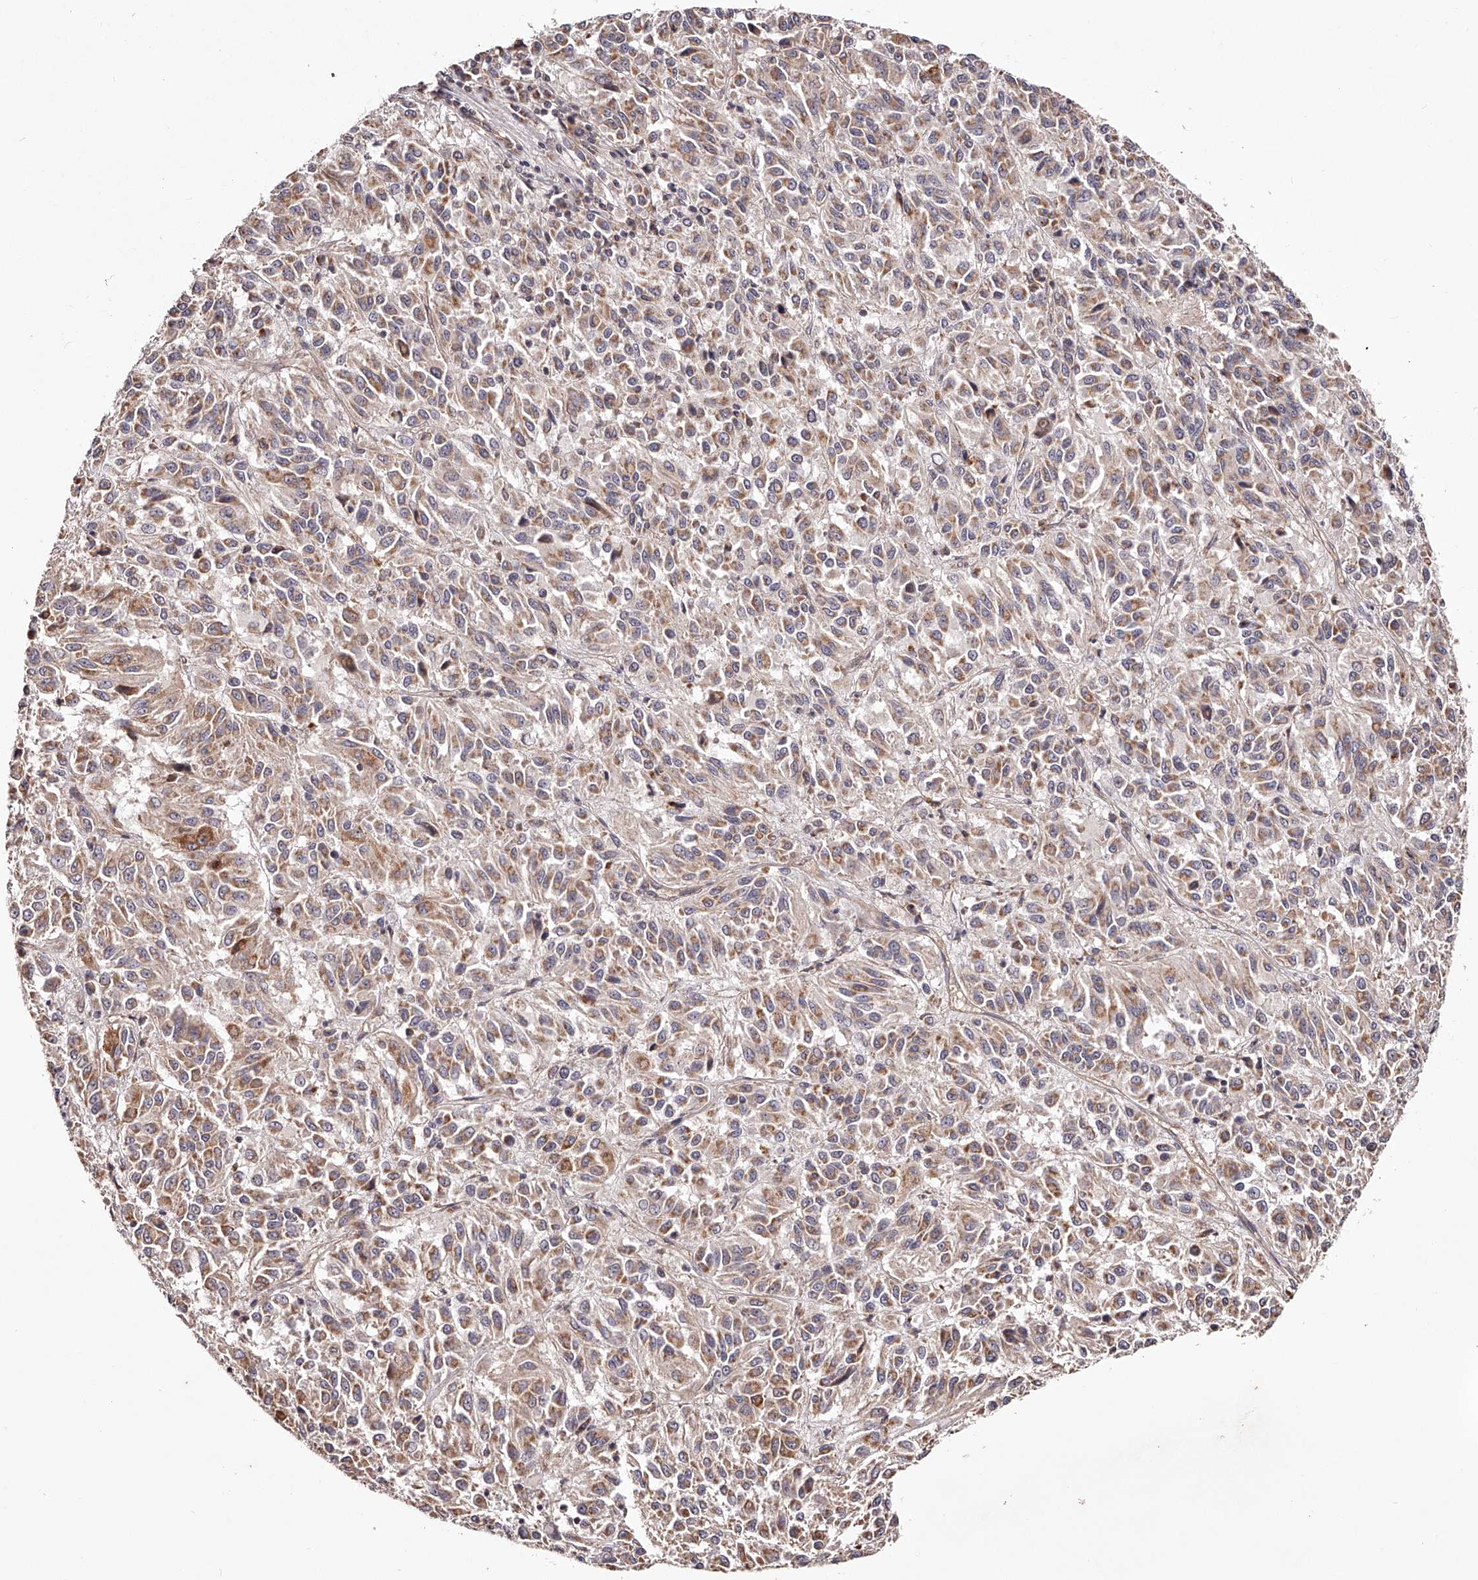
{"staining": {"intensity": "weak", "quantity": "25%-75%", "location": "cytoplasmic/membranous"}, "tissue": "melanoma", "cell_type": "Tumor cells", "image_type": "cancer", "snomed": [{"axis": "morphology", "description": "Malignant melanoma, Metastatic site"}, {"axis": "topography", "description": "Lung"}], "caption": "Brown immunohistochemical staining in human malignant melanoma (metastatic site) reveals weak cytoplasmic/membranous expression in approximately 25%-75% of tumor cells. The staining was performed using DAB (3,3'-diaminobenzidine) to visualize the protein expression in brown, while the nuclei were stained in blue with hematoxylin (Magnification: 20x).", "gene": "USP21", "patient": {"sex": "male", "age": 64}}